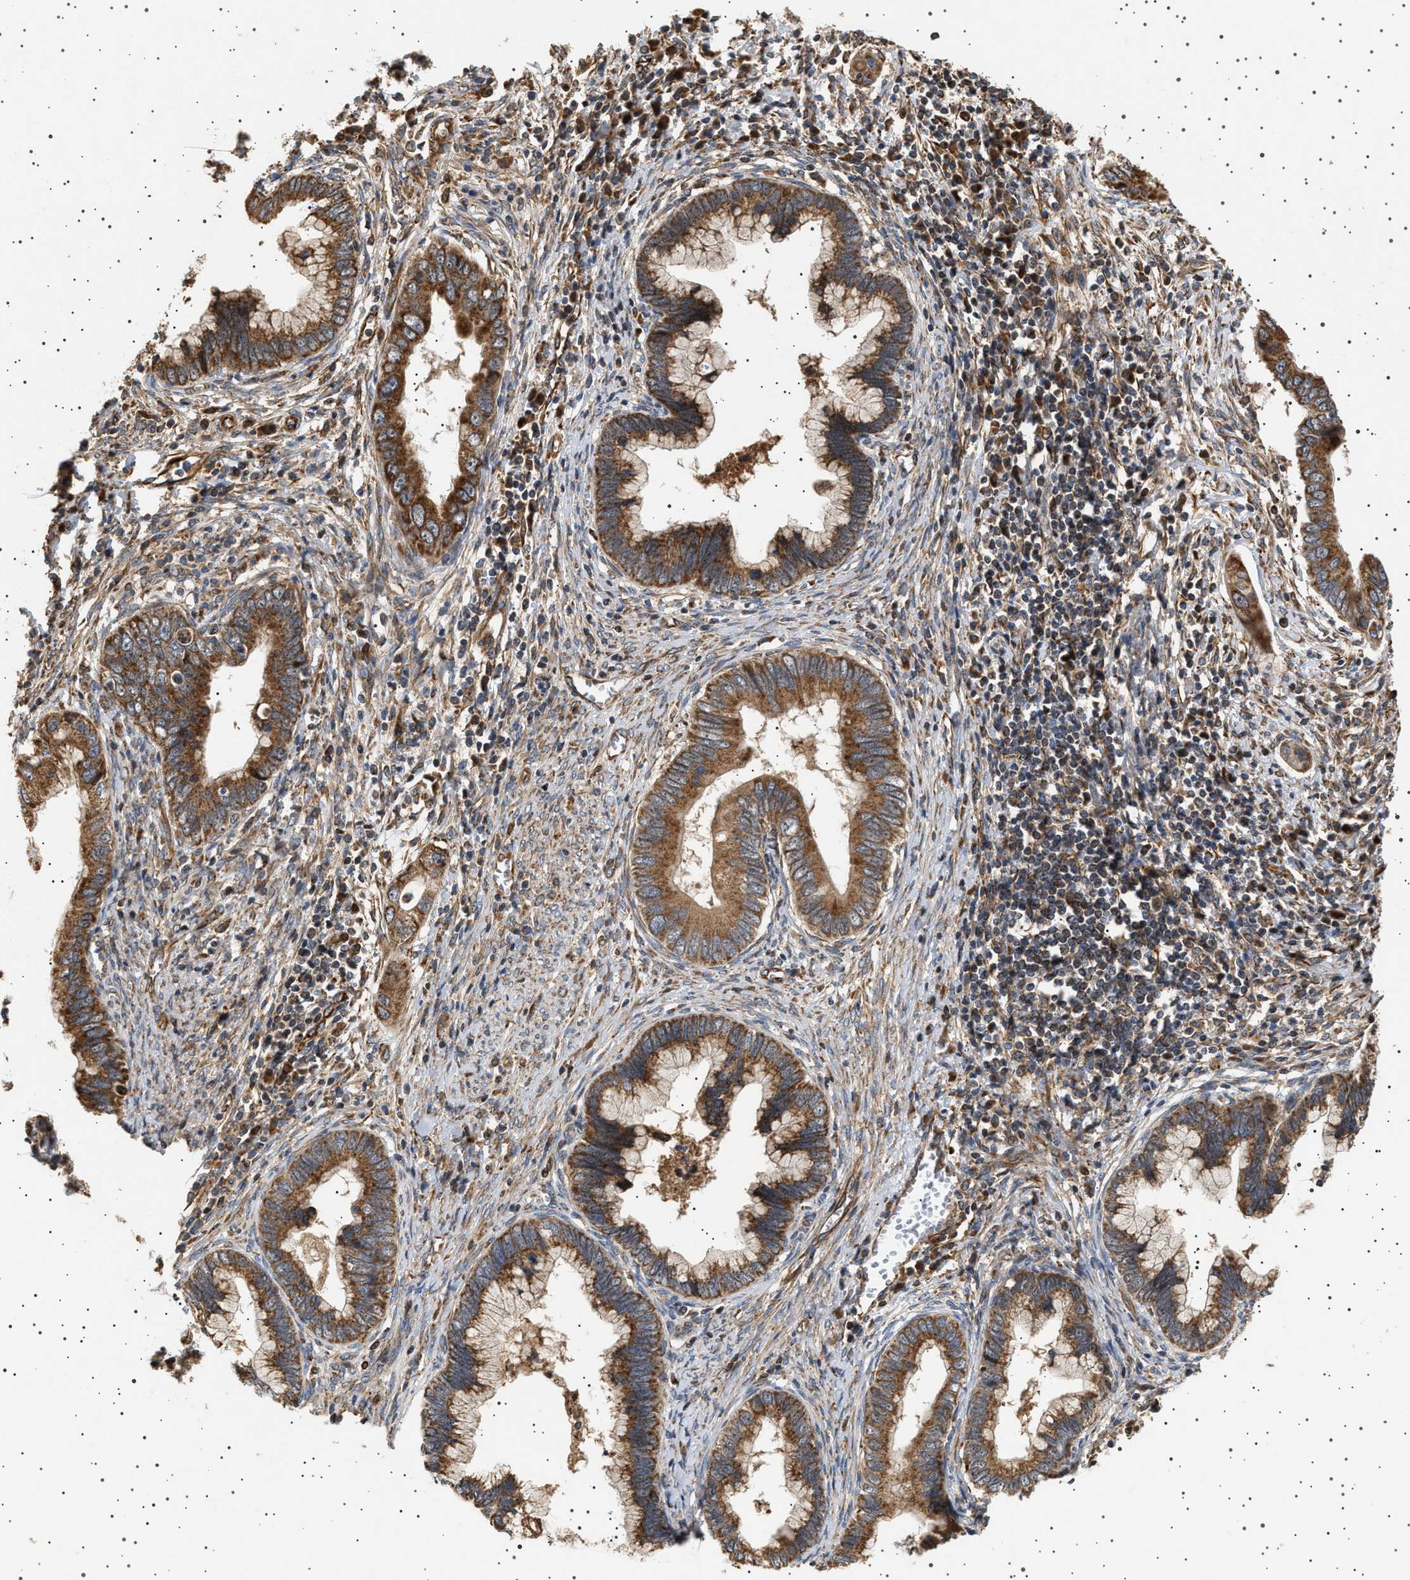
{"staining": {"intensity": "strong", "quantity": ">75%", "location": "cytoplasmic/membranous"}, "tissue": "cervical cancer", "cell_type": "Tumor cells", "image_type": "cancer", "snomed": [{"axis": "morphology", "description": "Adenocarcinoma, NOS"}, {"axis": "topography", "description": "Cervix"}], "caption": "Approximately >75% of tumor cells in human cervical cancer (adenocarcinoma) demonstrate strong cytoplasmic/membranous protein staining as visualized by brown immunohistochemical staining.", "gene": "TRUB2", "patient": {"sex": "female", "age": 44}}